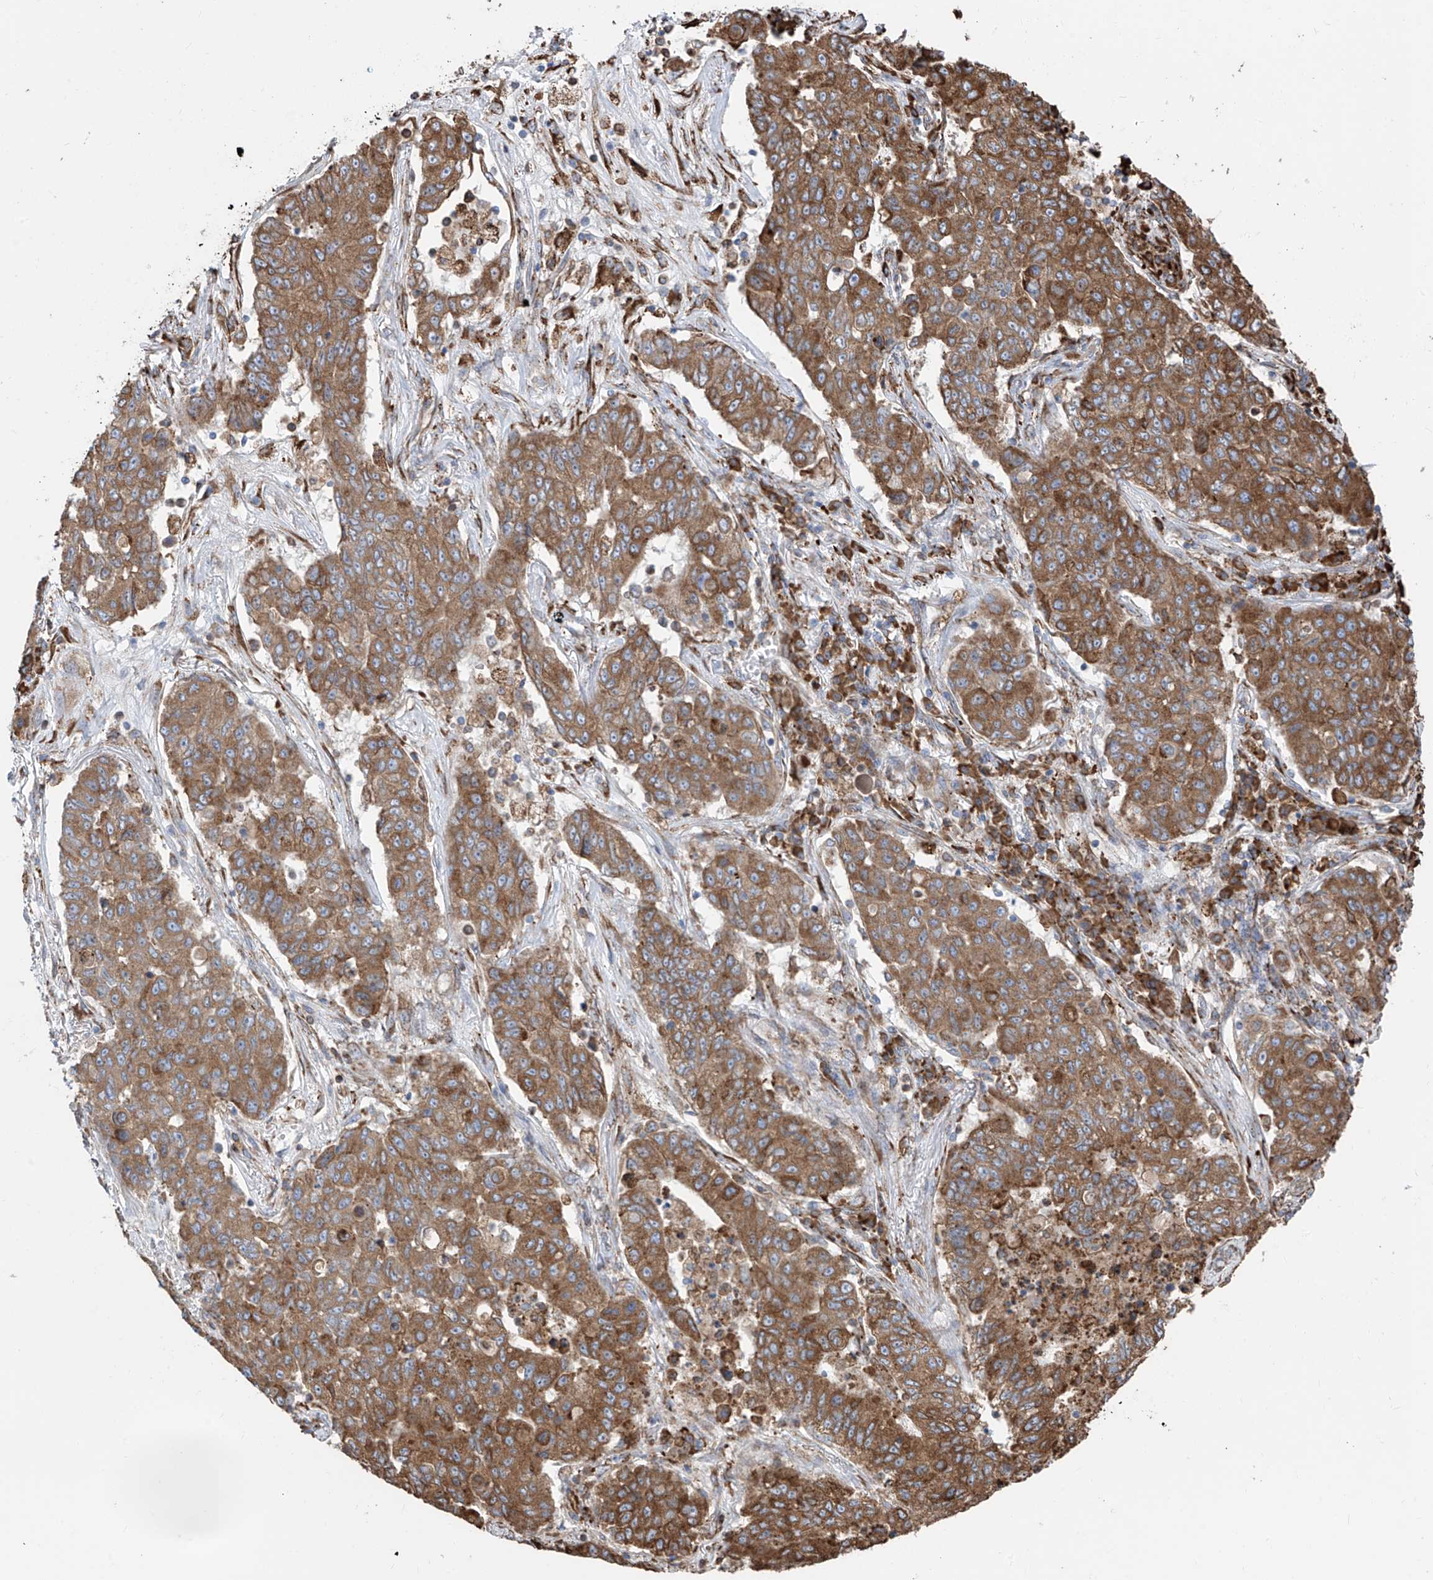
{"staining": {"intensity": "moderate", "quantity": ">75%", "location": "cytoplasmic/membranous"}, "tissue": "lung cancer", "cell_type": "Tumor cells", "image_type": "cancer", "snomed": [{"axis": "morphology", "description": "Squamous cell carcinoma, NOS"}, {"axis": "topography", "description": "Lung"}], "caption": "Lung cancer (squamous cell carcinoma) stained for a protein exhibits moderate cytoplasmic/membranous positivity in tumor cells. (DAB = brown stain, brightfield microscopy at high magnification).", "gene": "ZNF354C", "patient": {"sex": "male", "age": 74}}